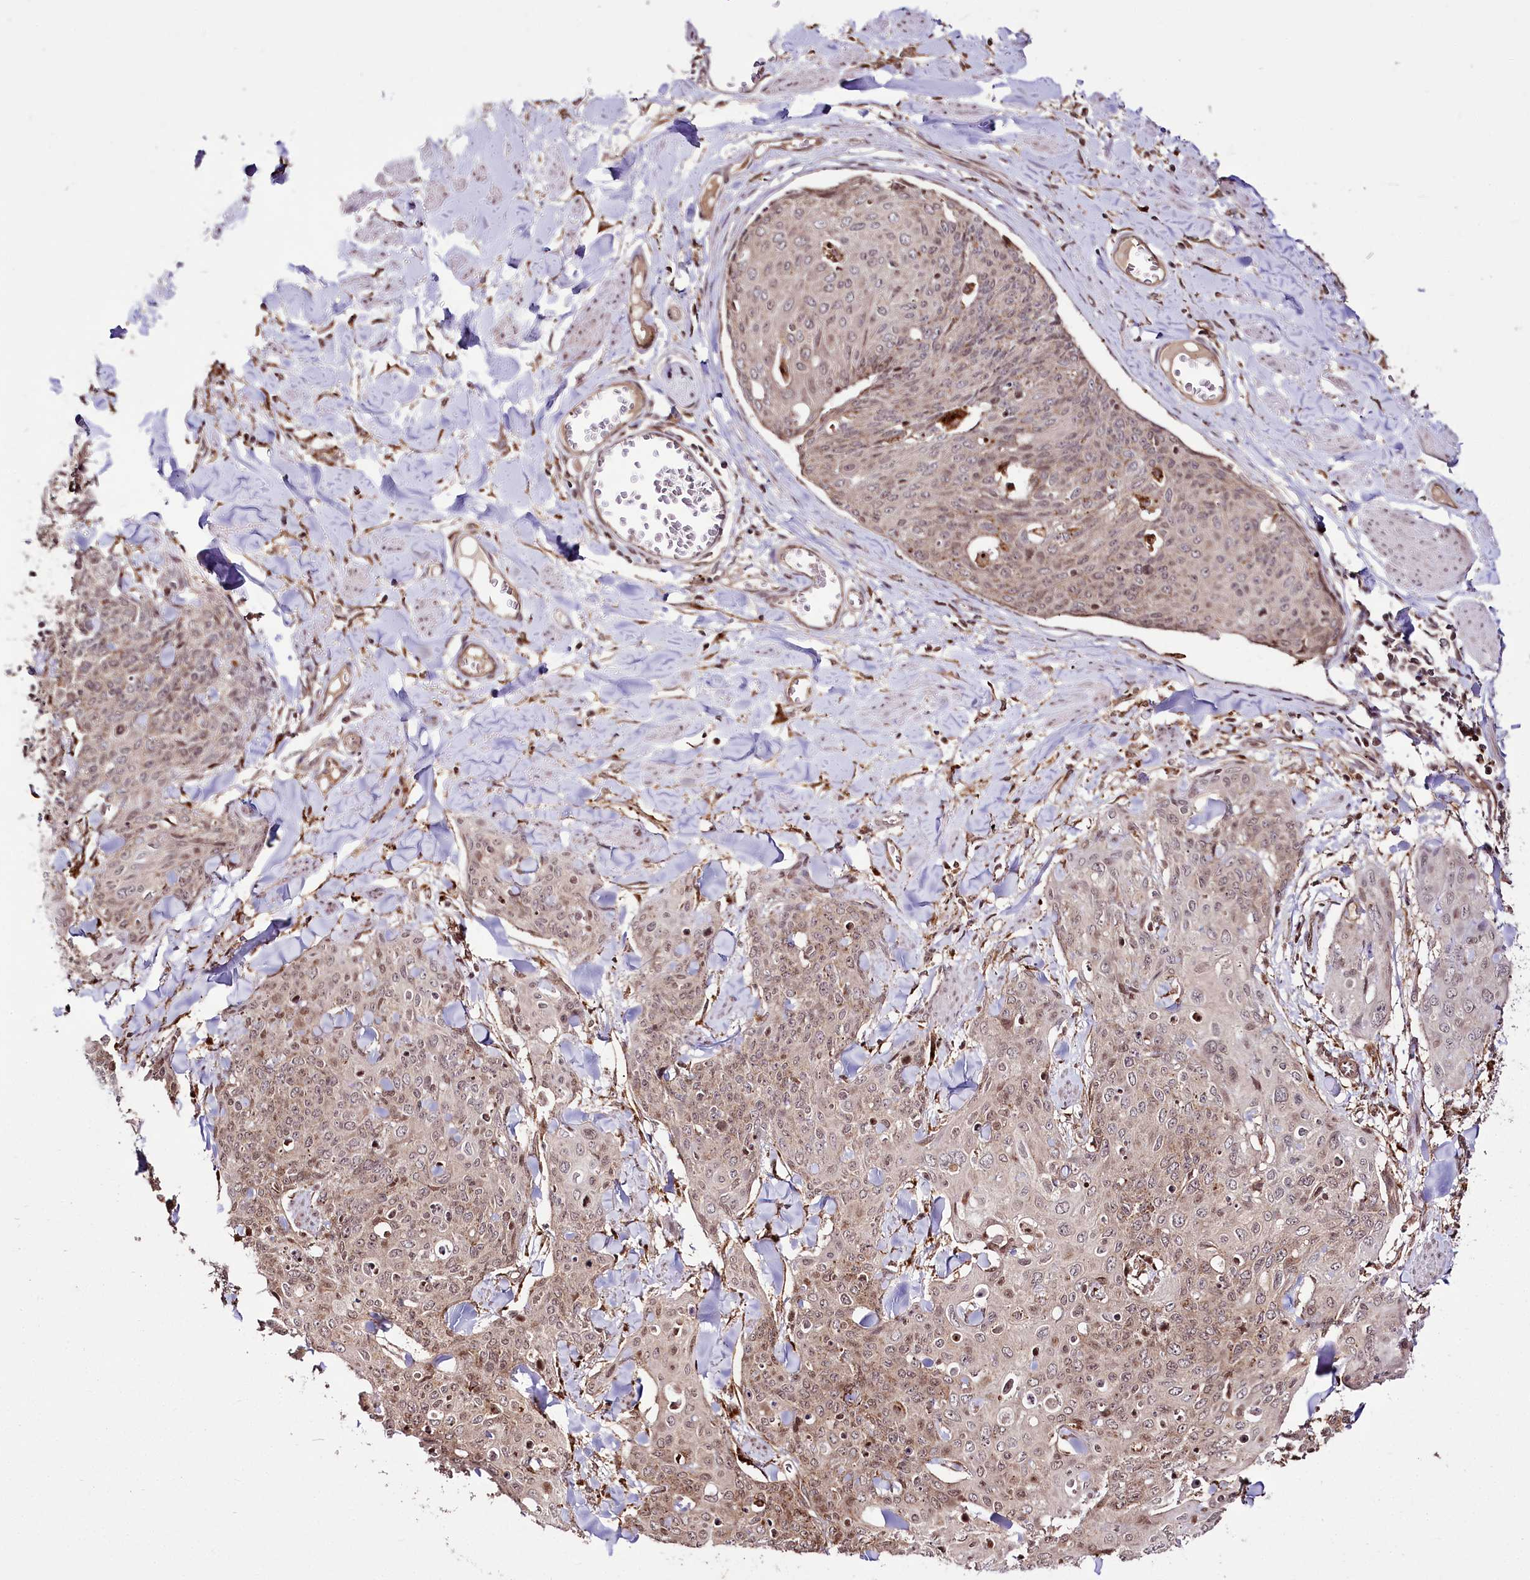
{"staining": {"intensity": "weak", "quantity": "<25%", "location": "nuclear"}, "tissue": "skin cancer", "cell_type": "Tumor cells", "image_type": "cancer", "snomed": [{"axis": "morphology", "description": "Squamous cell carcinoma, NOS"}, {"axis": "topography", "description": "Skin"}, {"axis": "topography", "description": "Vulva"}], "caption": "Skin cancer (squamous cell carcinoma) stained for a protein using immunohistochemistry (IHC) demonstrates no positivity tumor cells.", "gene": "HOXC8", "patient": {"sex": "female", "age": 85}}